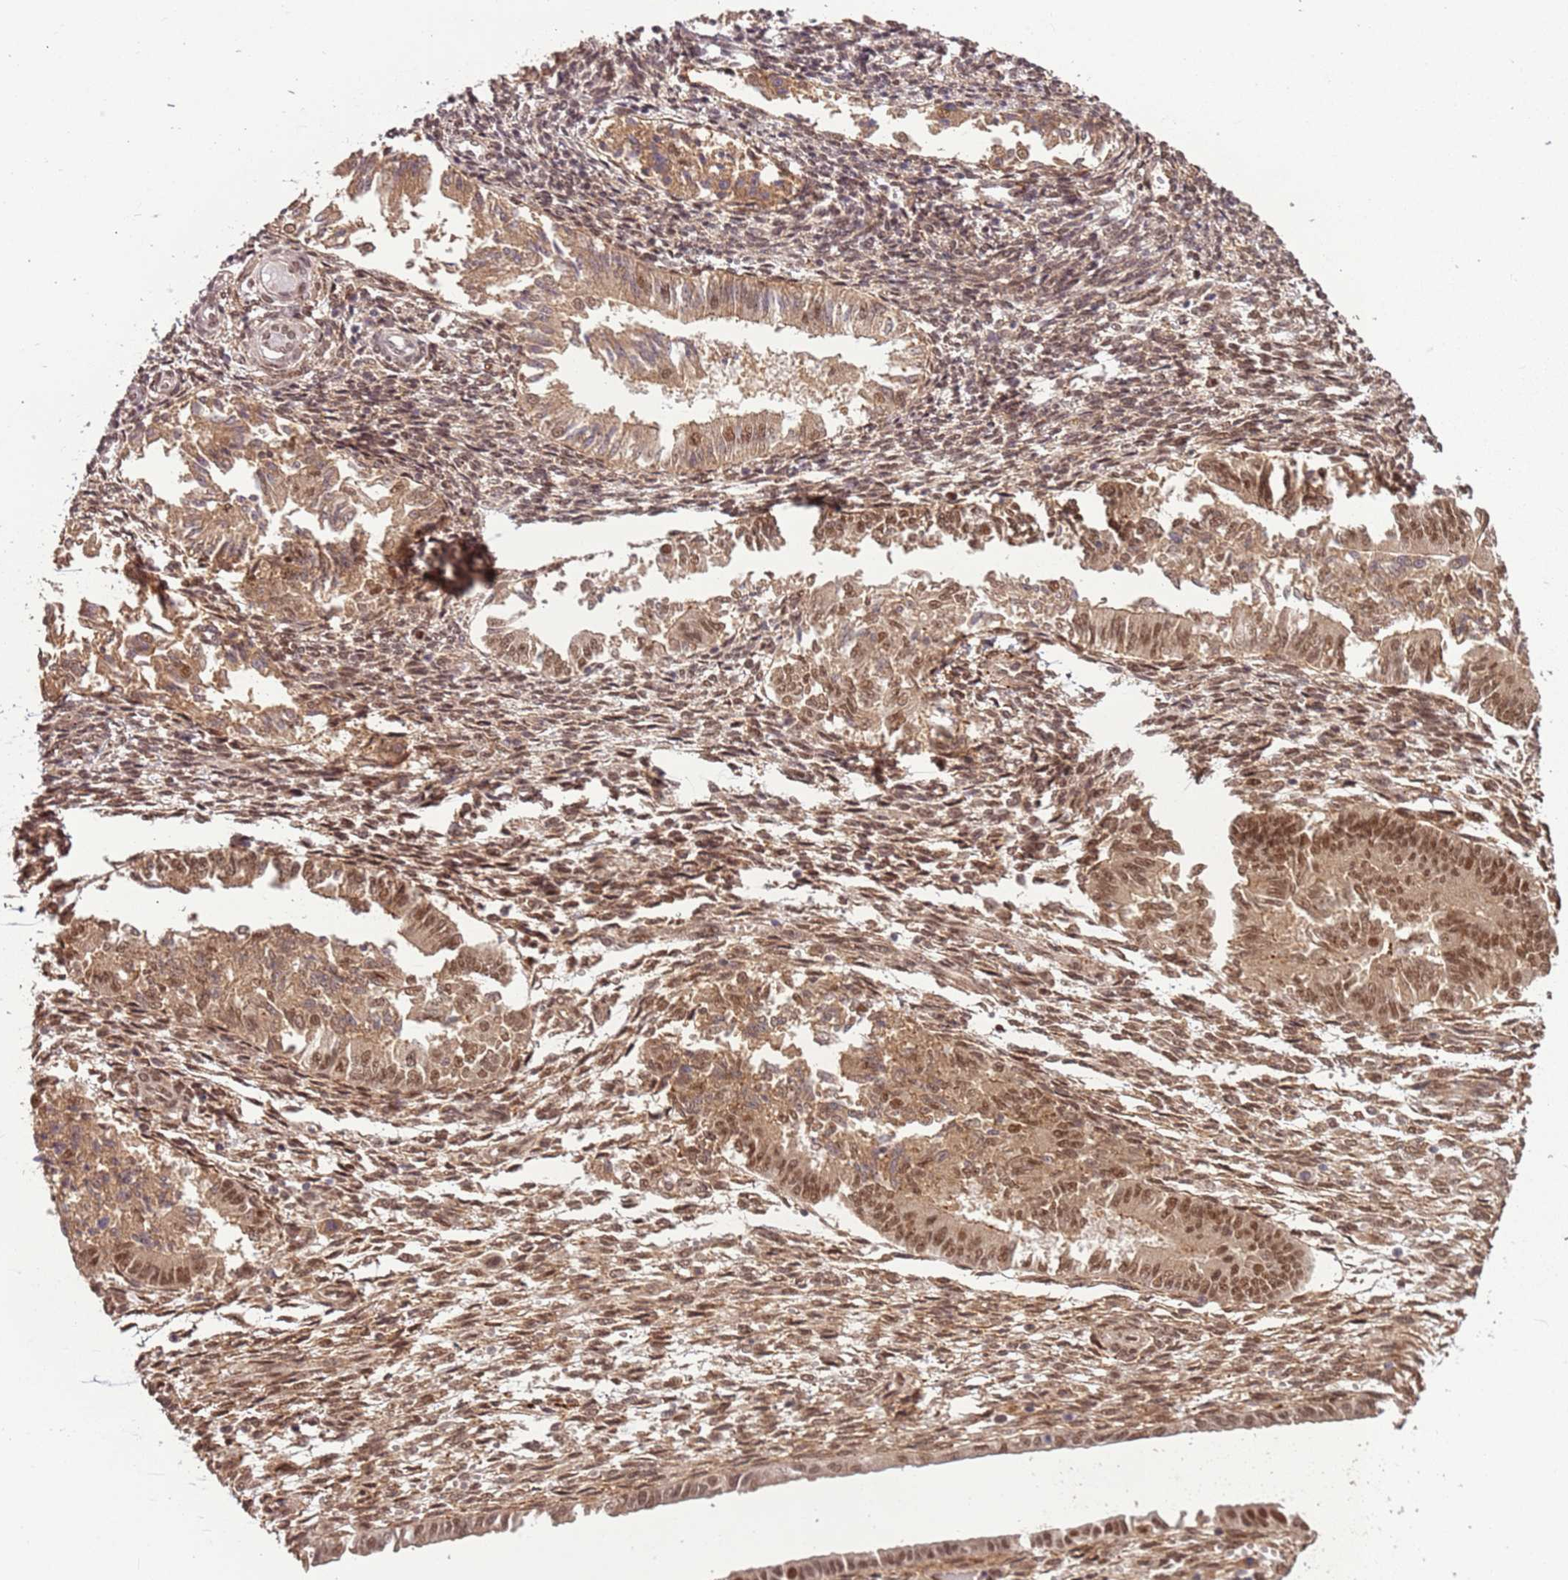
{"staining": {"intensity": "moderate", "quantity": ">75%", "location": "cytoplasmic/membranous,nuclear"}, "tissue": "endometrium", "cell_type": "Cells in endometrial stroma", "image_type": "normal", "snomed": [{"axis": "morphology", "description": "Normal tissue, NOS"}, {"axis": "topography", "description": "Uterus"}, {"axis": "topography", "description": "Endometrium"}], "caption": "Protein staining of normal endometrium shows moderate cytoplasmic/membranous,nuclear positivity in approximately >75% of cells in endometrial stroma. The staining was performed using DAB, with brown indicating positive protein expression. Nuclei are stained blue with hematoxylin.", "gene": "POLR3H", "patient": {"sex": "female", "age": 48}}